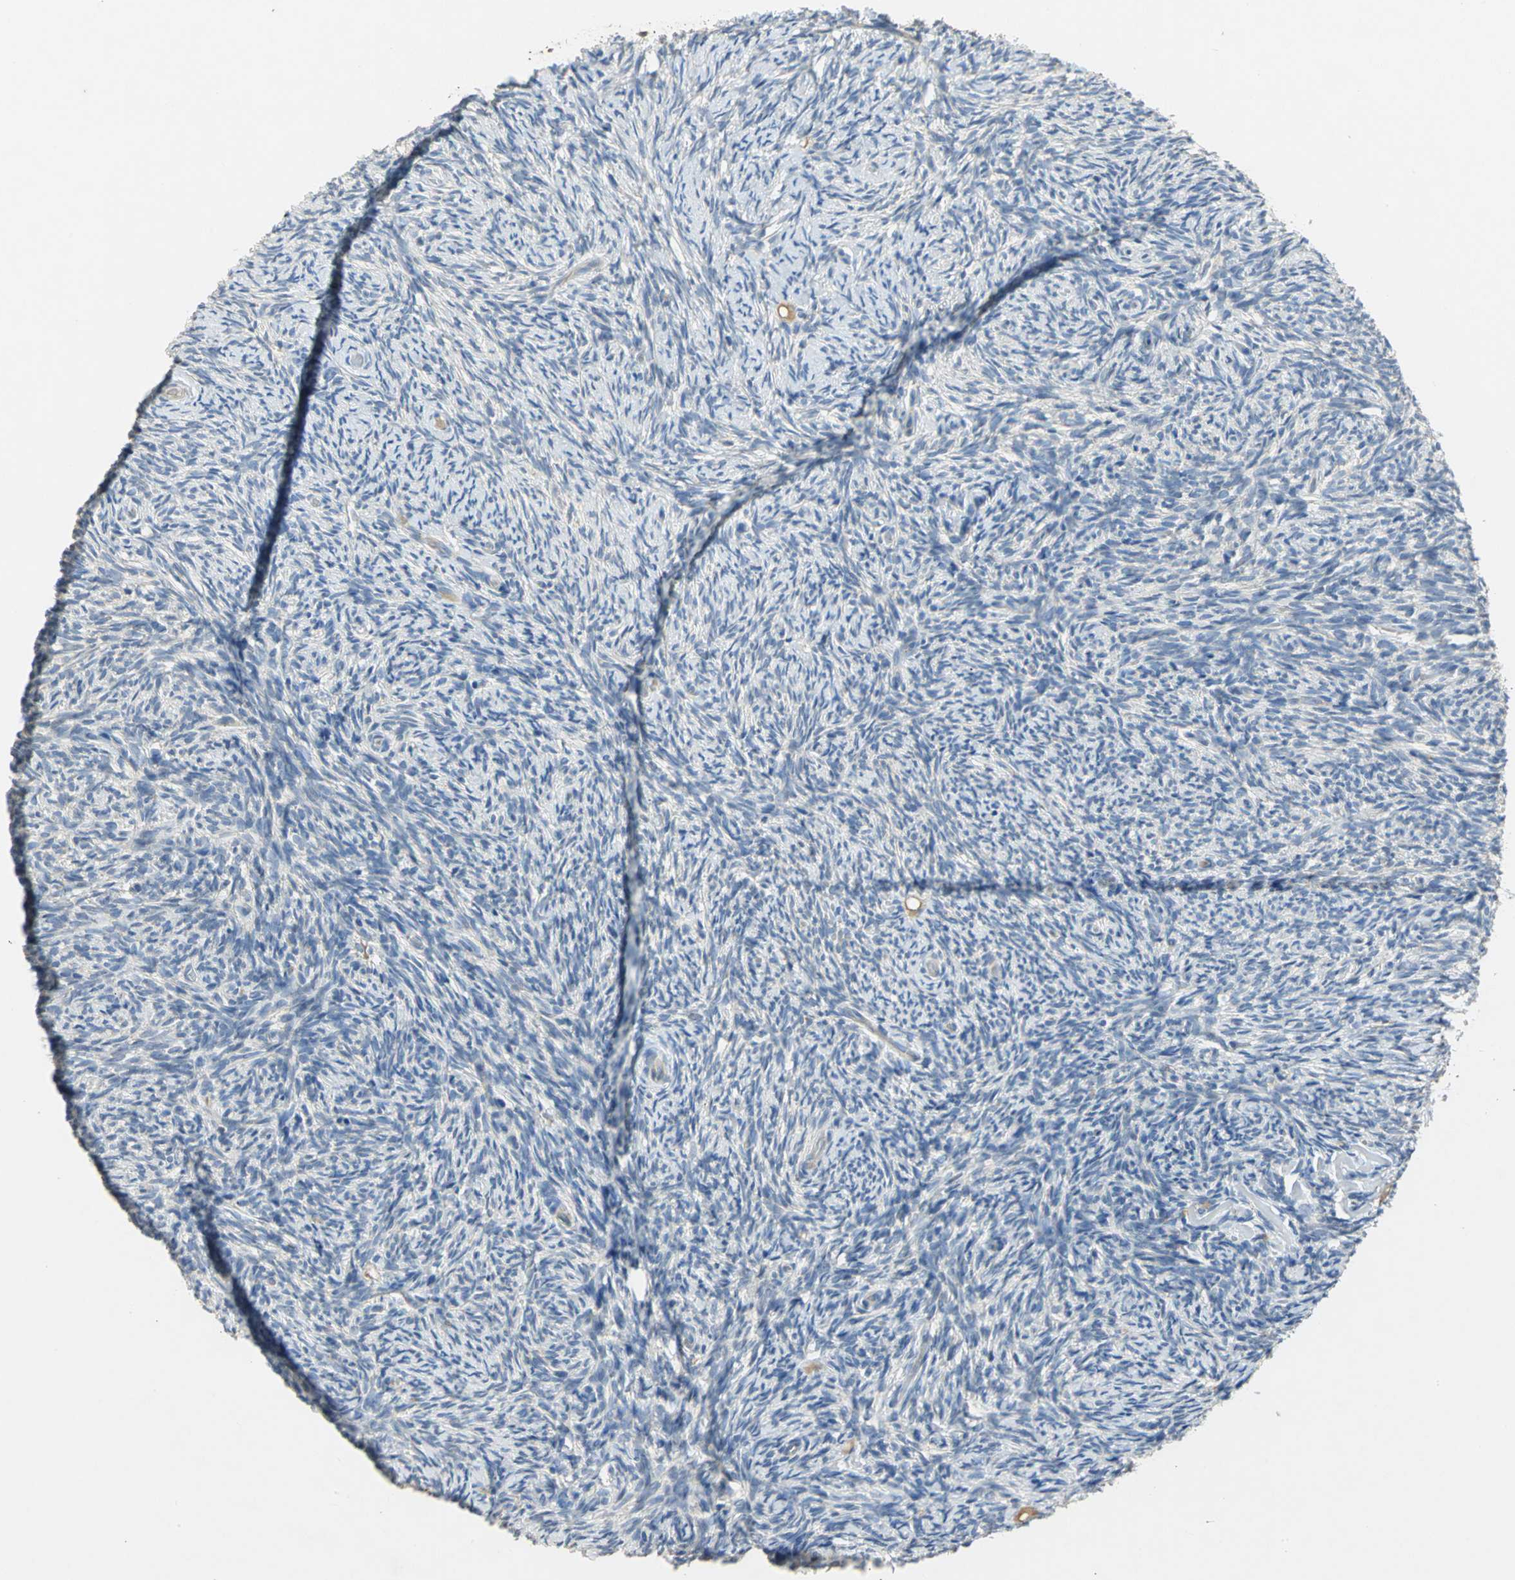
{"staining": {"intensity": "negative", "quantity": "none", "location": "none"}, "tissue": "ovary", "cell_type": "Ovarian stroma cells", "image_type": "normal", "snomed": [{"axis": "morphology", "description": "Normal tissue, NOS"}, {"axis": "topography", "description": "Ovary"}], "caption": "High magnification brightfield microscopy of unremarkable ovary stained with DAB (brown) and counterstained with hematoxylin (blue): ovarian stroma cells show no significant staining. (Brightfield microscopy of DAB immunohistochemistry at high magnification).", "gene": "IL17RB", "patient": {"sex": "female", "age": 60}}